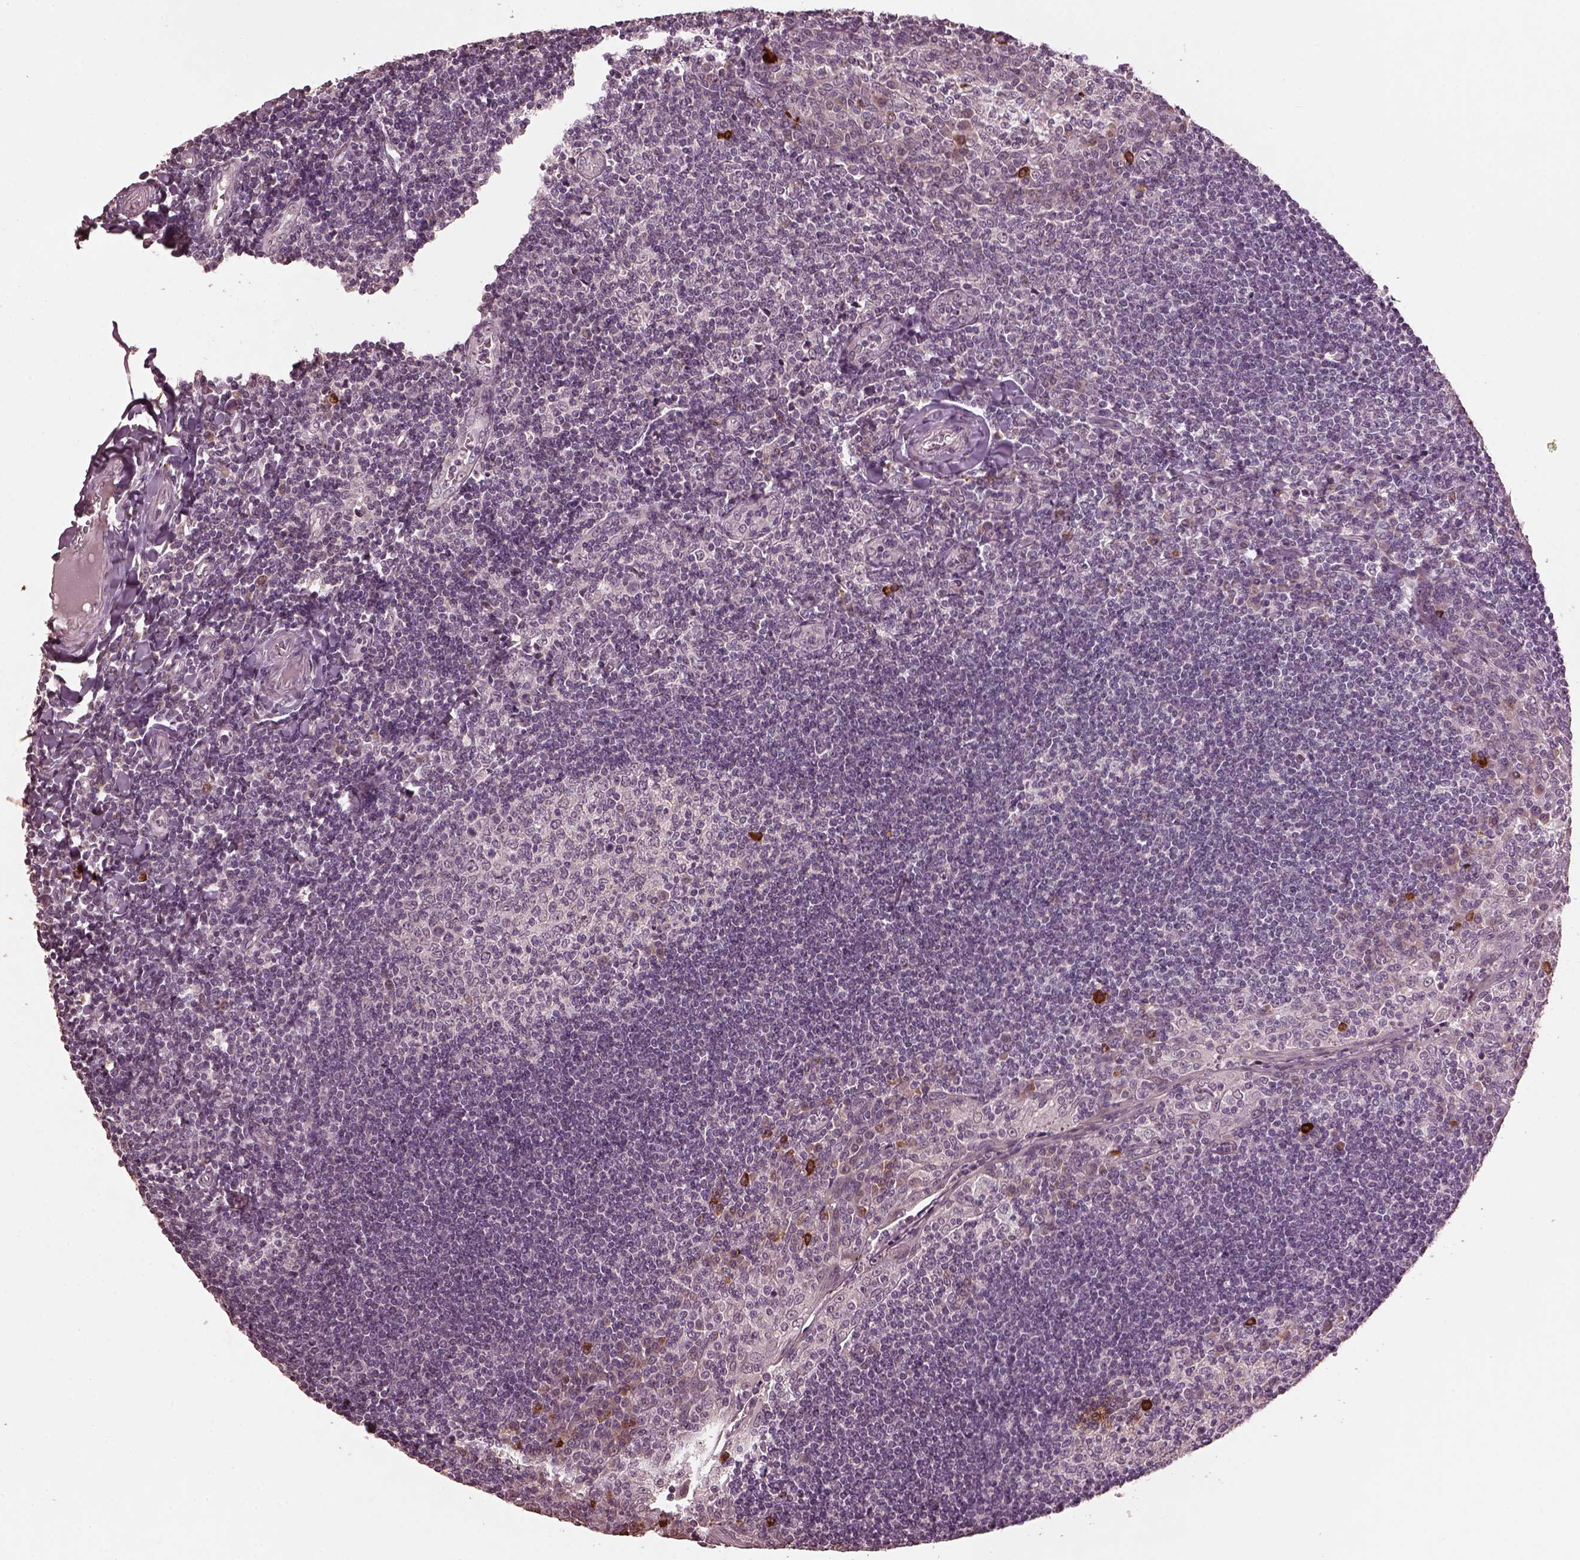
{"staining": {"intensity": "negative", "quantity": "none", "location": "none"}, "tissue": "tonsil", "cell_type": "Germinal center cells", "image_type": "normal", "snomed": [{"axis": "morphology", "description": "Normal tissue, NOS"}, {"axis": "topography", "description": "Tonsil"}], "caption": "Germinal center cells show no significant protein expression in benign tonsil. (DAB (3,3'-diaminobenzidine) immunohistochemistry (IHC) visualized using brightfield microscopy, high magnification).", "gene": "IL18RAP", "patient": {"sex": "female", "age": 12}}